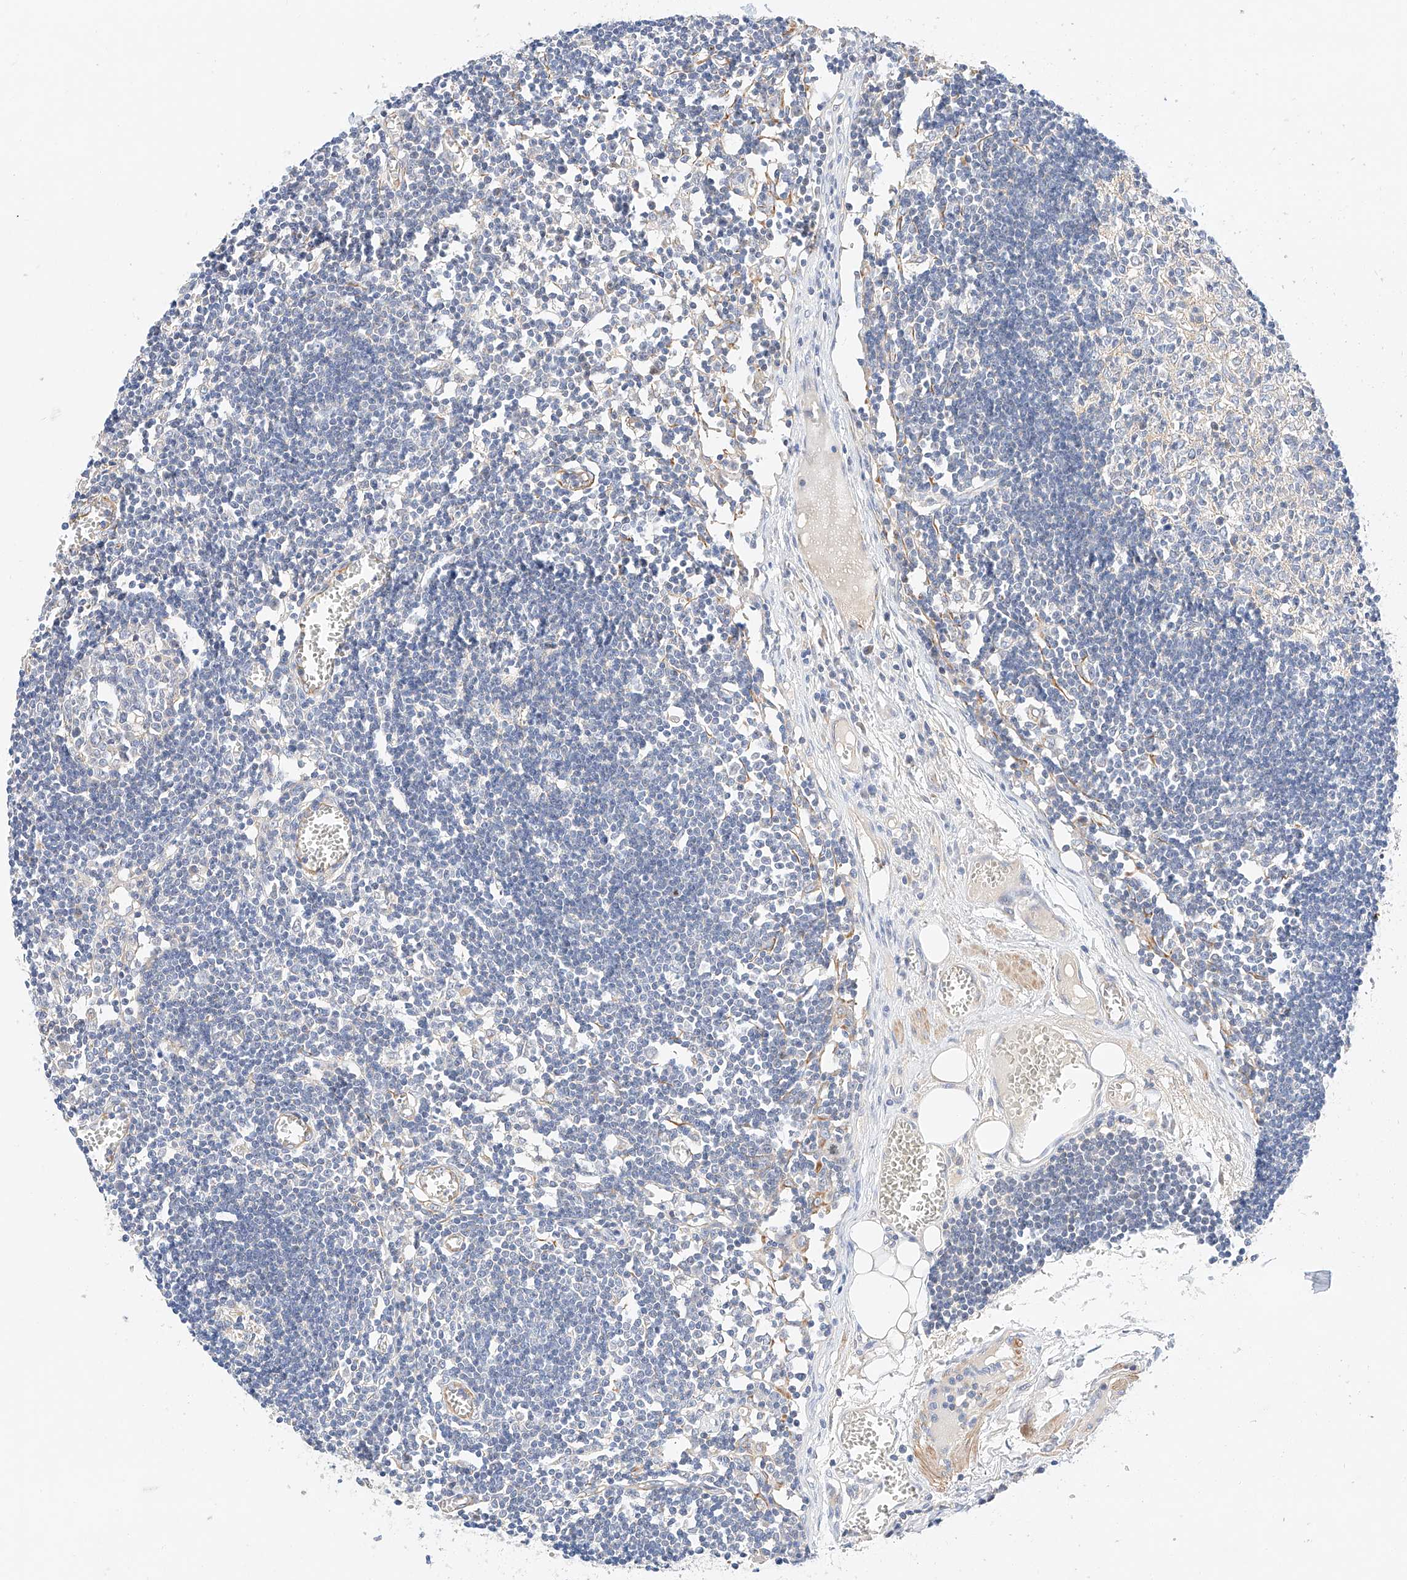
{"staining": {"intensity": "negative", "quantity": "none", "location": "none"}, "tissue": "lymph node", "cell_type": "Germinal center cells", "image_type": "normal", "snomed": [{"axis": "morphology", "description": "Normal tissue, NOS"}, {"axis": "topography", "description": "Lymph node"}], "caption": "This is an immunohistochemistry photomicrograph of benign human lymph node. There is no staining in germinal center cells.", "gene": "C6orf118", "patient": {"sex": "female", "age": 11}}